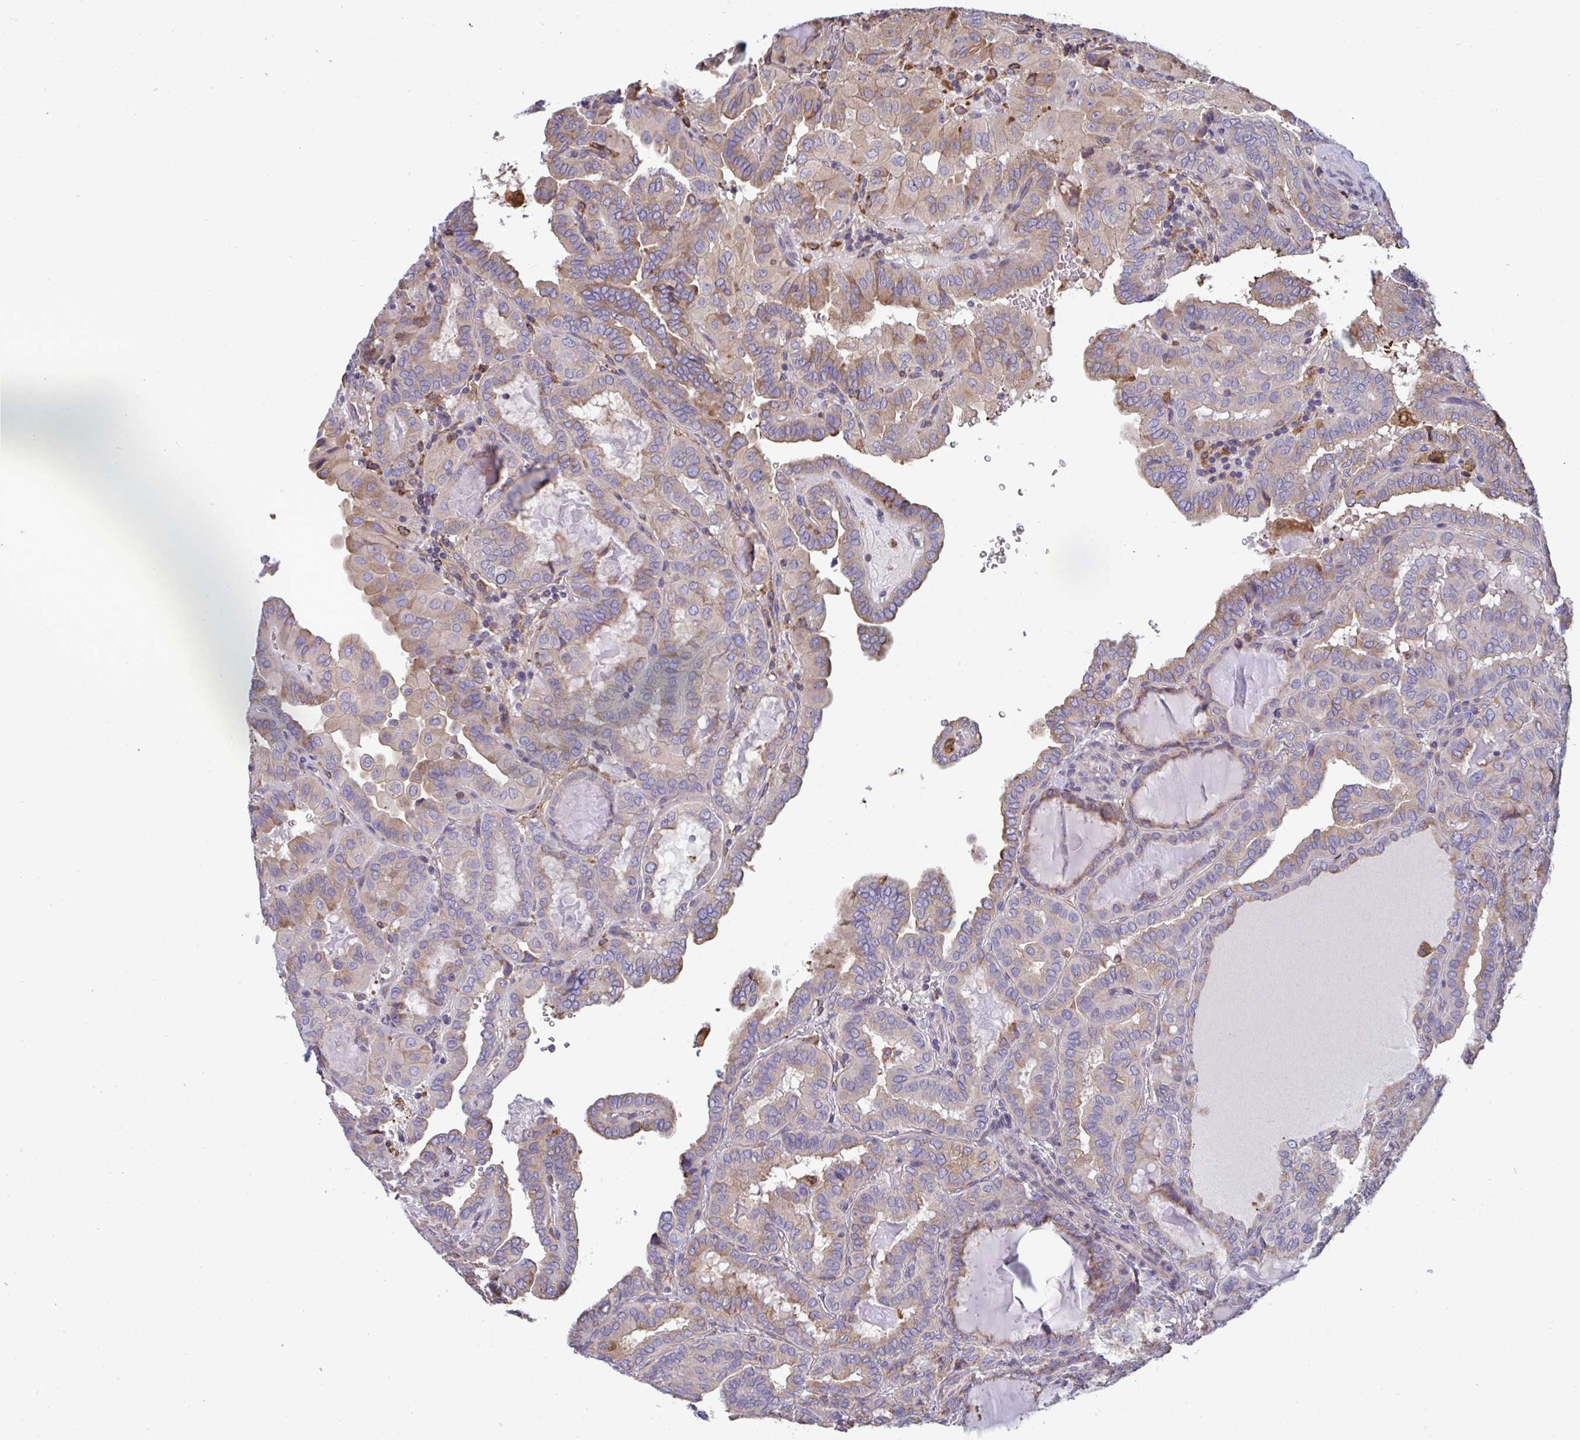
{"staining": {"intensity": "weak", "quantity": "25%-75%", "location": "cytoplasmic/membranous"}, "tissue": "thyroid cancer", "cell_type": "Tumor cells", "image_type": "cancer", "snomed": [{"axis": "morphology", "description": "Papillary adenocarcinoma, NOS"}, {"axis": "topography", "description": "Thyroid gland"}], "caption": "Immunohistochemistry staining of thyroid papillary adenocarcinoma, which demonstrates low levels of weak cytoplasmic/membranous staining in about 25%-75% of tumor cells indicating weak cytoplasmic/membranous protein positivity. The staining was performed using DAB (3,3'-diaminobenzidine) (brown) for protein detection and nuclei were counterstained in hematoxylin (blue).", "gene": "MYMK", "patient": {"sex": "female", "age": 46}}